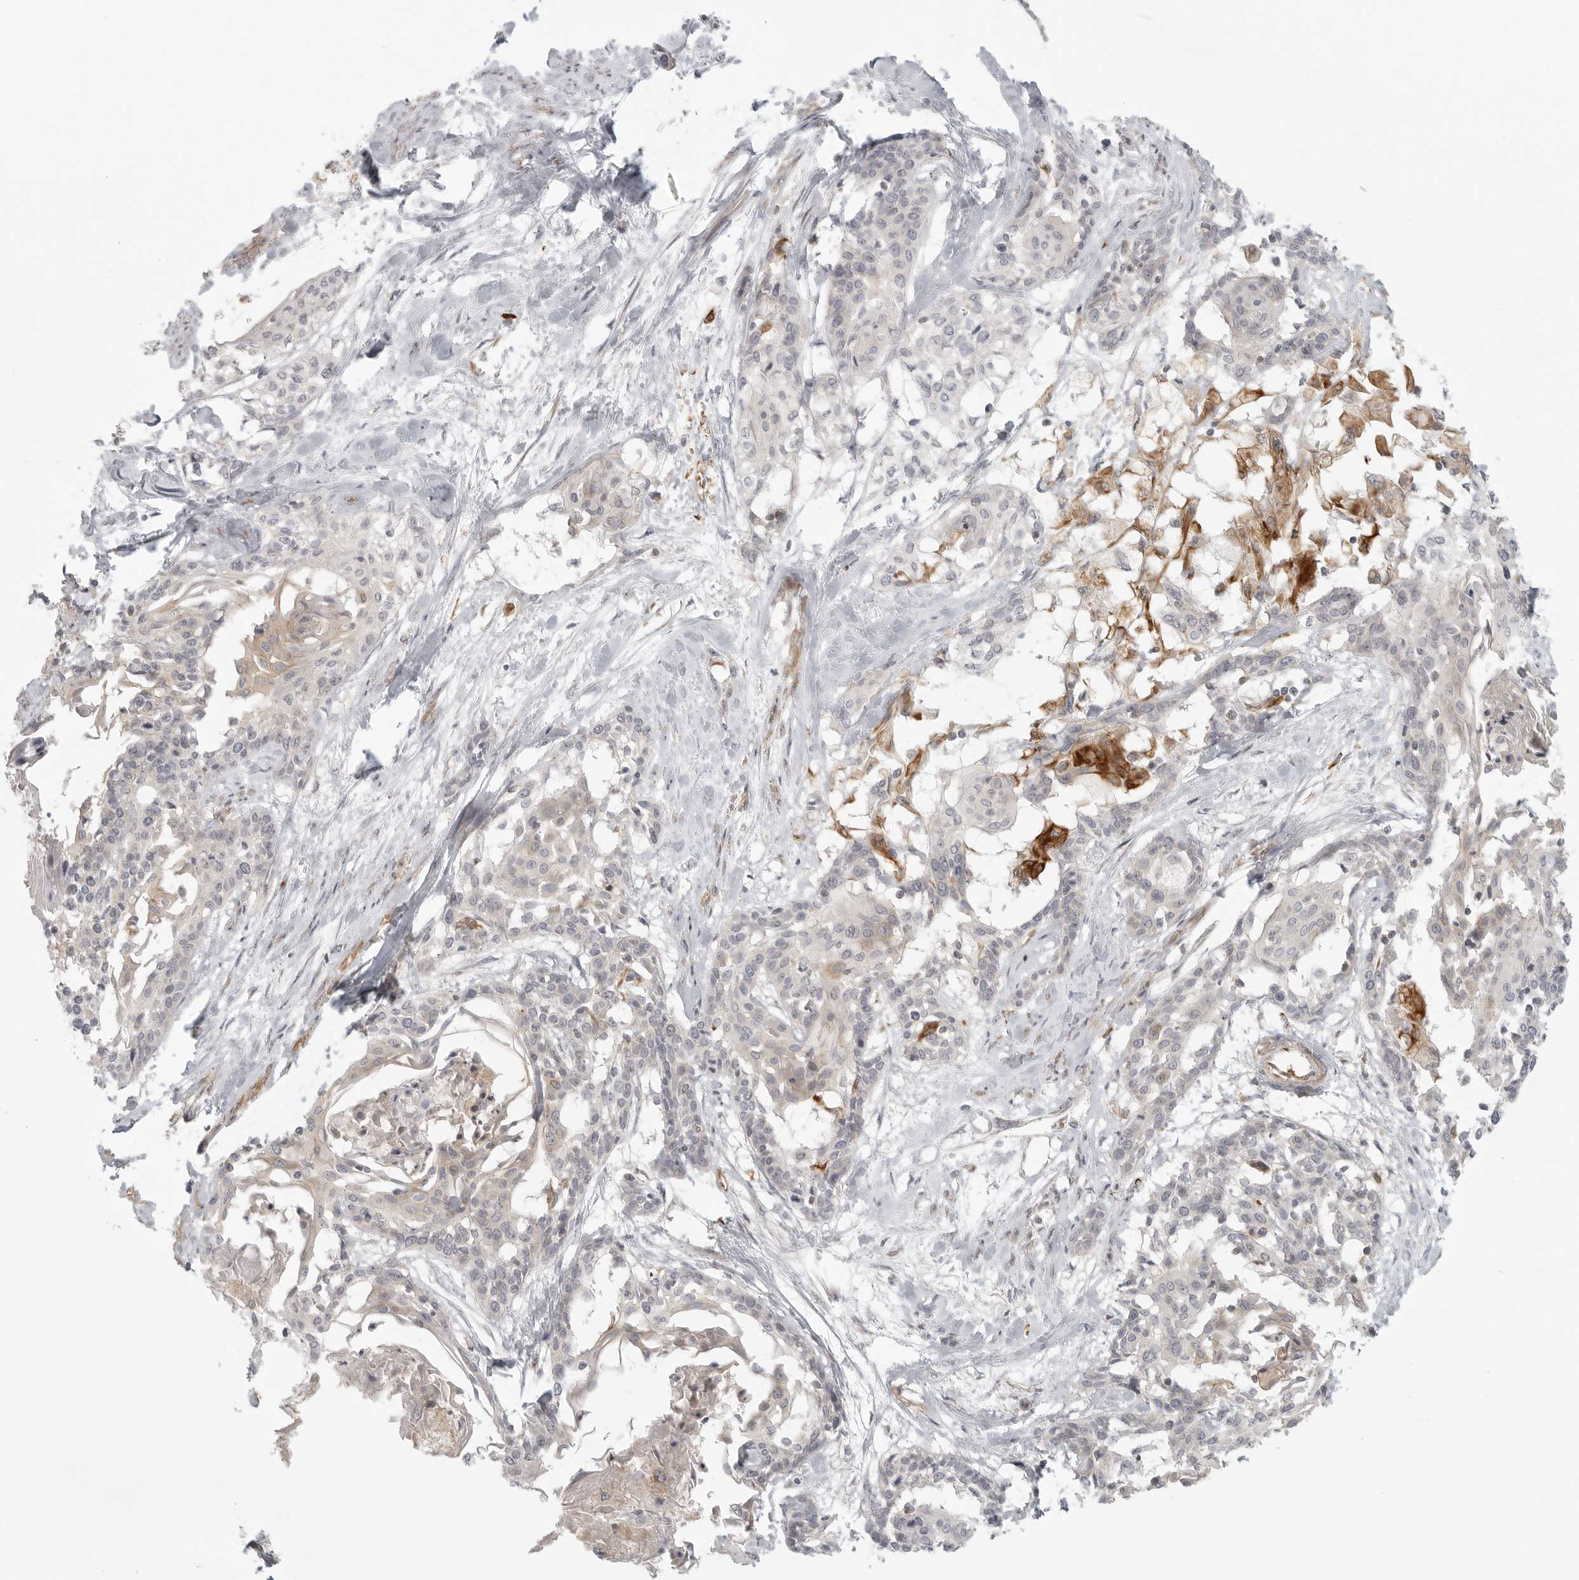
{"staining": {"intensity": "negative", "quantity": "none", "location": "none"}, "tissue": "cervical cancer", "cell_type": "Tumor cells", "image_type": "cancer", "snomed": [{"axis": "morphology", "description": "Squamous cell carcinoma, NOS"}, {"axis": "topography", "description": "Cervix"}], "caption": "High magnification brightfield microscopy of squamous cell carcinoma (cervical) stained with DAB (brown) and counterstained with hematoxylin (blue): tumor cells show no significant expression.", "gene": "CCPG1", "patient": {"sex": "female", "age": 57}}